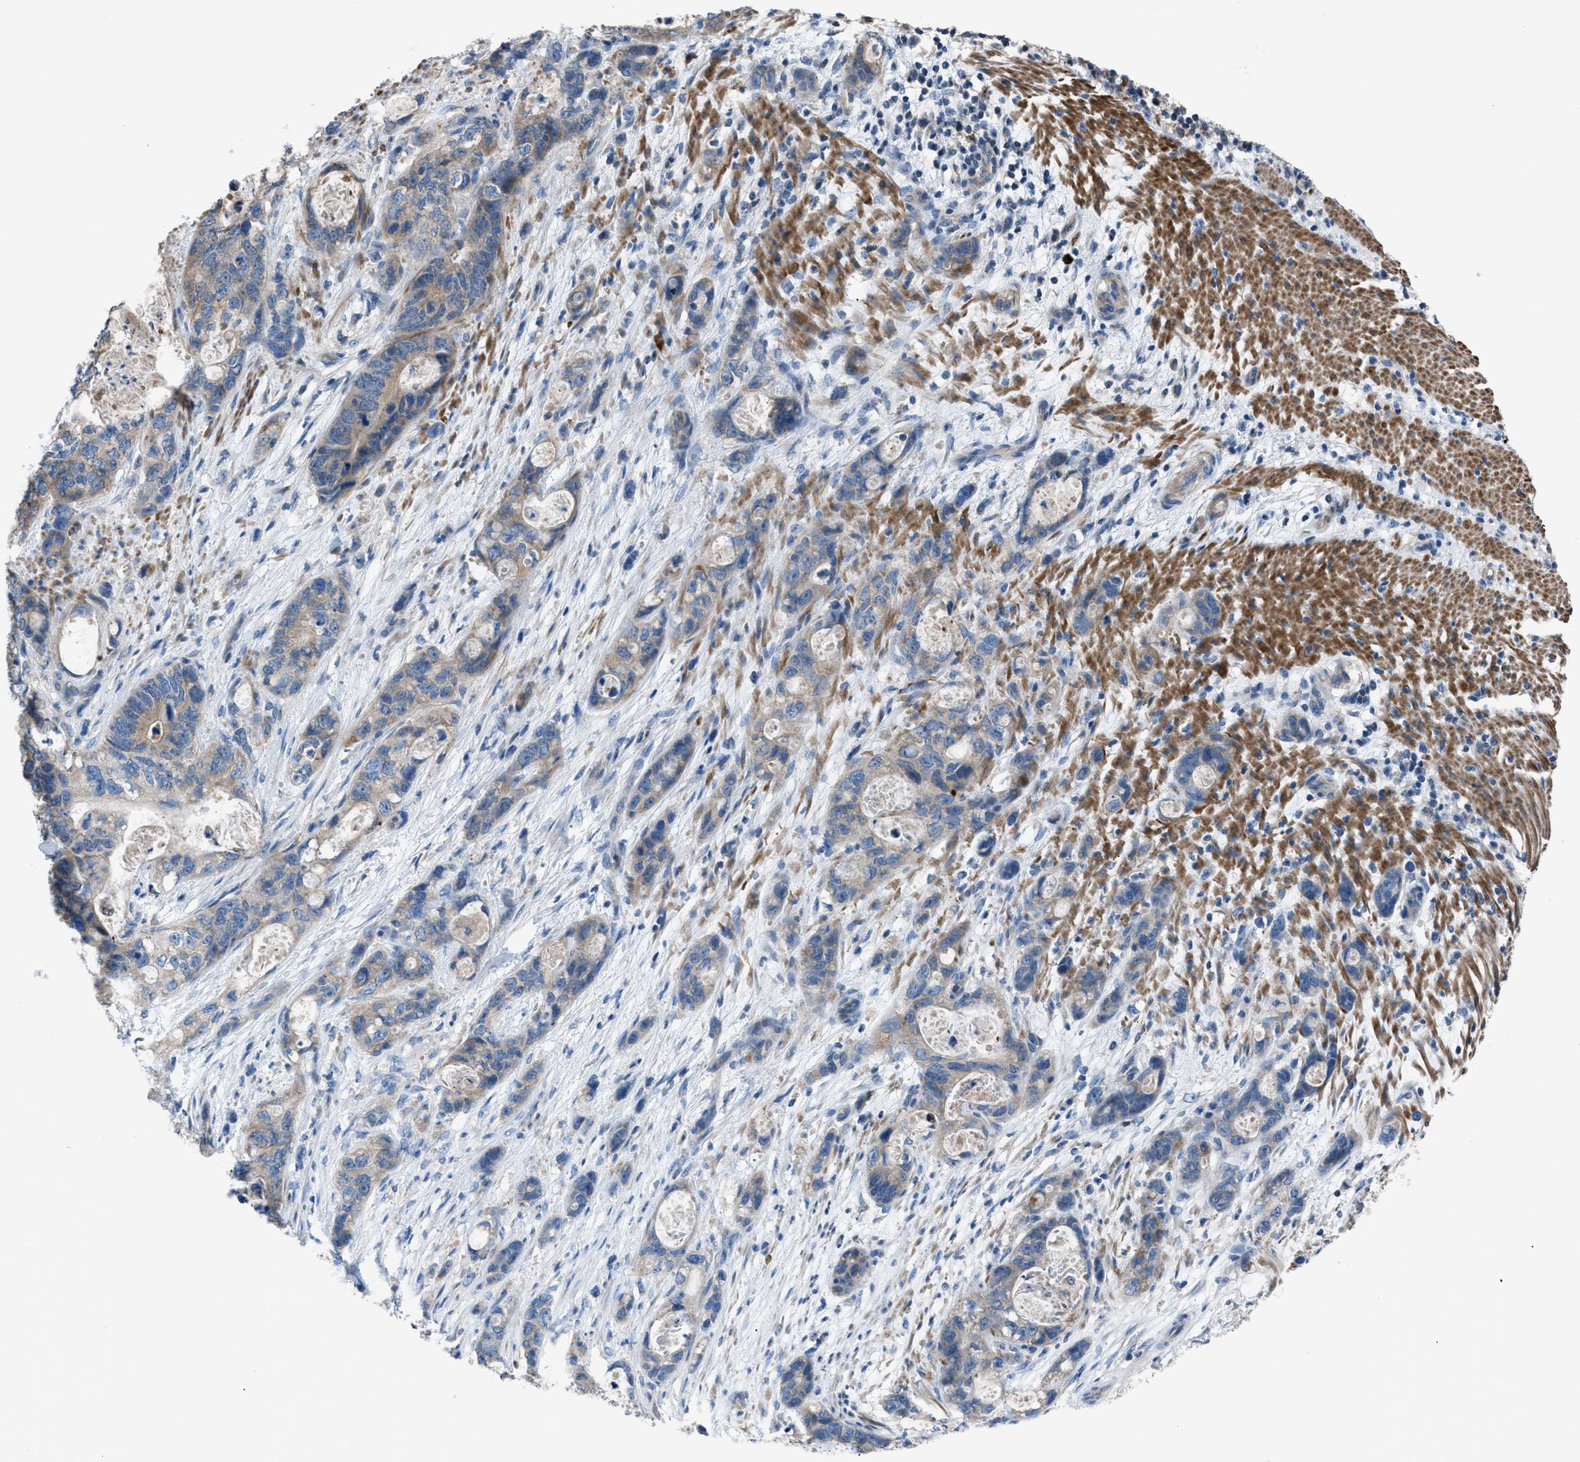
{"staining": {"intensity": "weak", "quantity": "<25%", "location": "cytoplasmic/membranous"}, "tissue": "stomach cancer", "cell_type": "Tumor cells", "image_type": "cancer", "snomed": [{"axis": "morphology", "description": "Normal tissue, NOS"}, {"axis": "morphology", "description": "Adenocarcinoma, NOS"}, {"axis": "topography", "description": "Stomach"}], "caption": "The image shows no significant expression in tumor cells of stomach cancer (adenocarcinoma).", "gene": "SGCZ", "patient": {"sex": "female", "age": 89}}